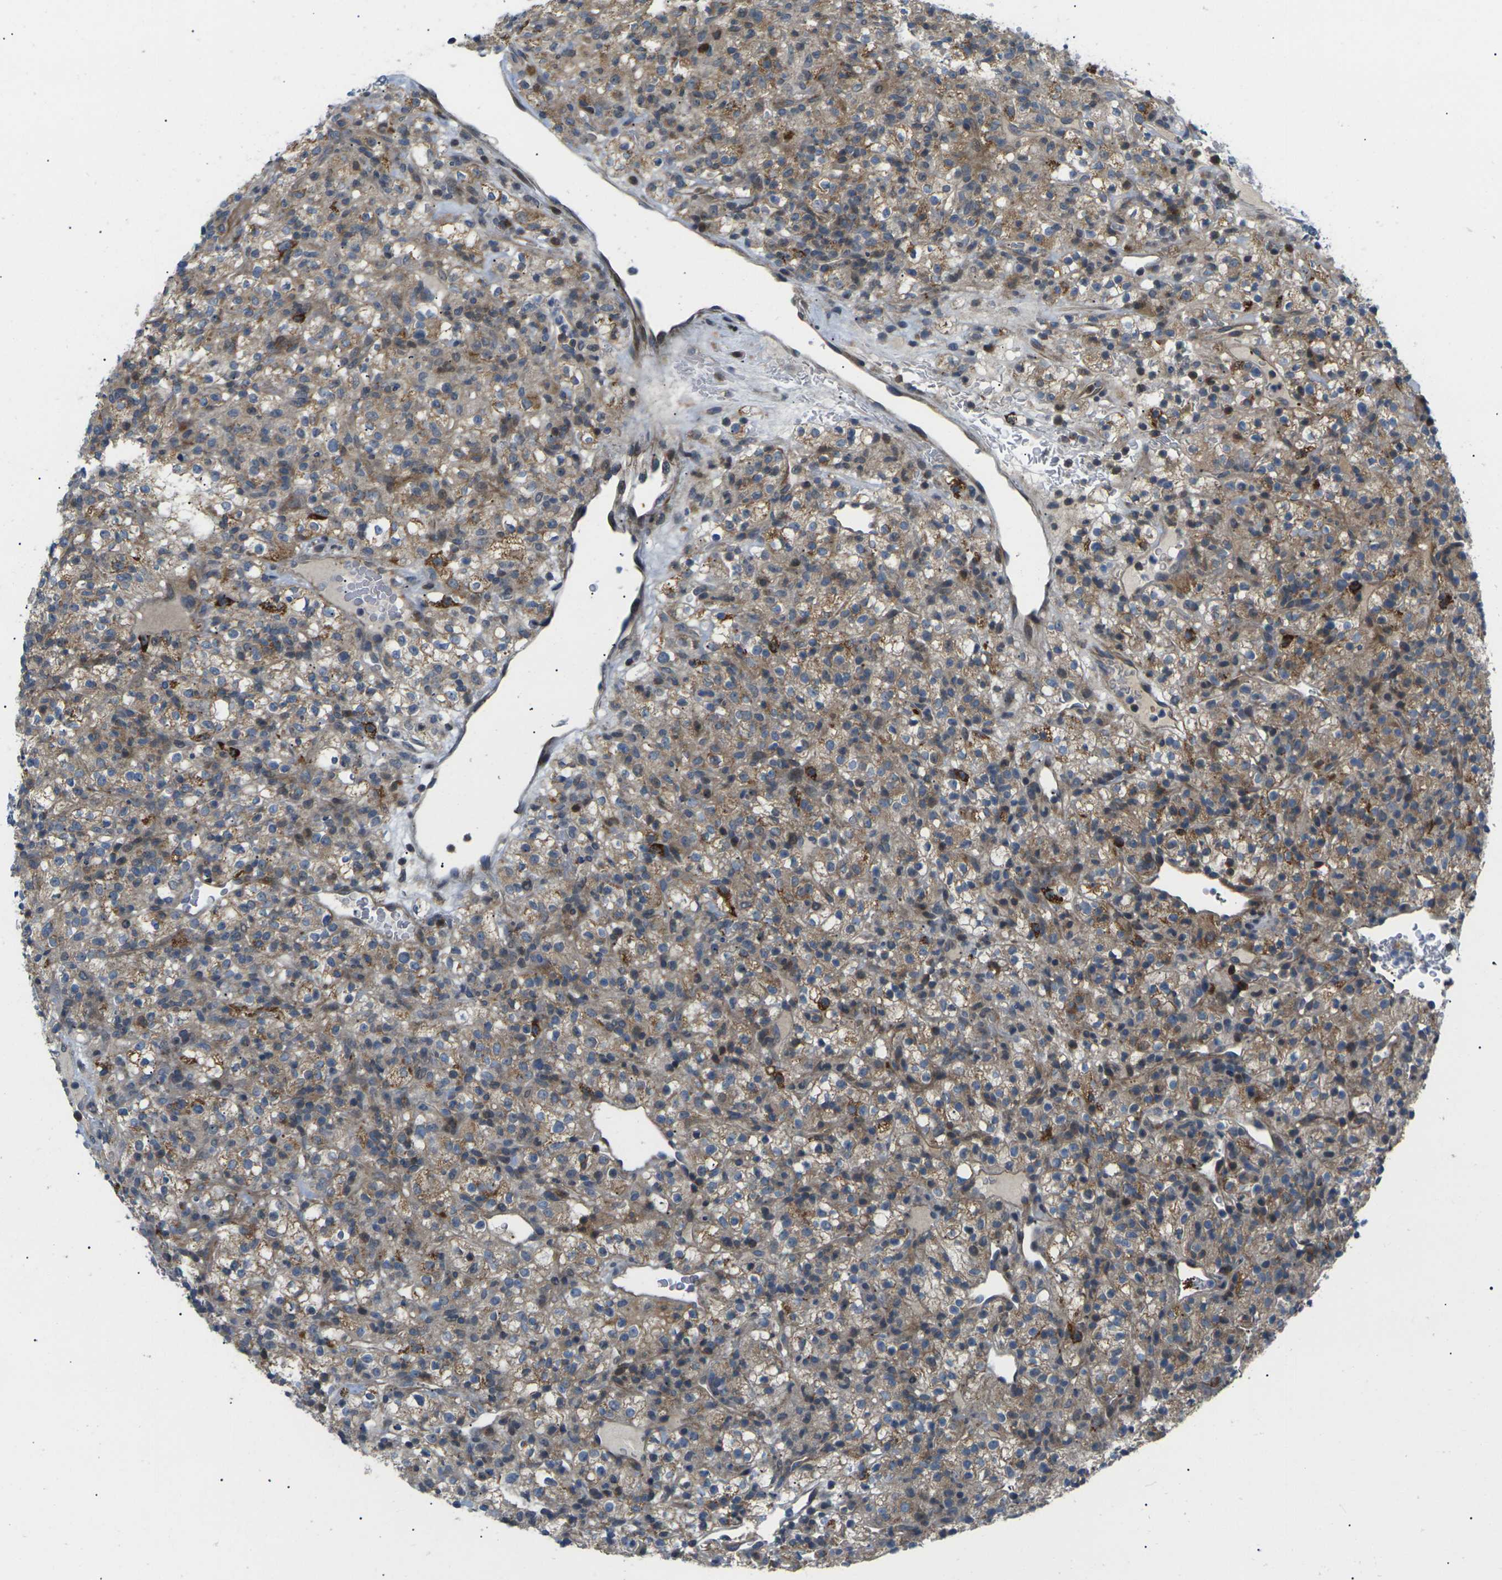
{"staining": {"intensity": "moderate", "quantity": ">75%", "location": "cytoplasmic/membranous"}, "tissue": "renal cancer", "cell_type": "Tumor cells", "image_type": "cancer", "snomed": [{"axis": "morphology", "description": "Normal tissue, NOS"}, {"axis": "morphology", "description": "Adenocarcinoma, NOS"}, {"axis": "topography", "description": "Kidney"}], "caption": "Immunohistochemical staining of renal cancer (adenocarcinoma) reveals medium levels of moderate cytoplasmic/membranous expression in about >75% of tumor cells.", "gene": "RPS6KA3", "patient": {"sex": "female", "age": 72}}